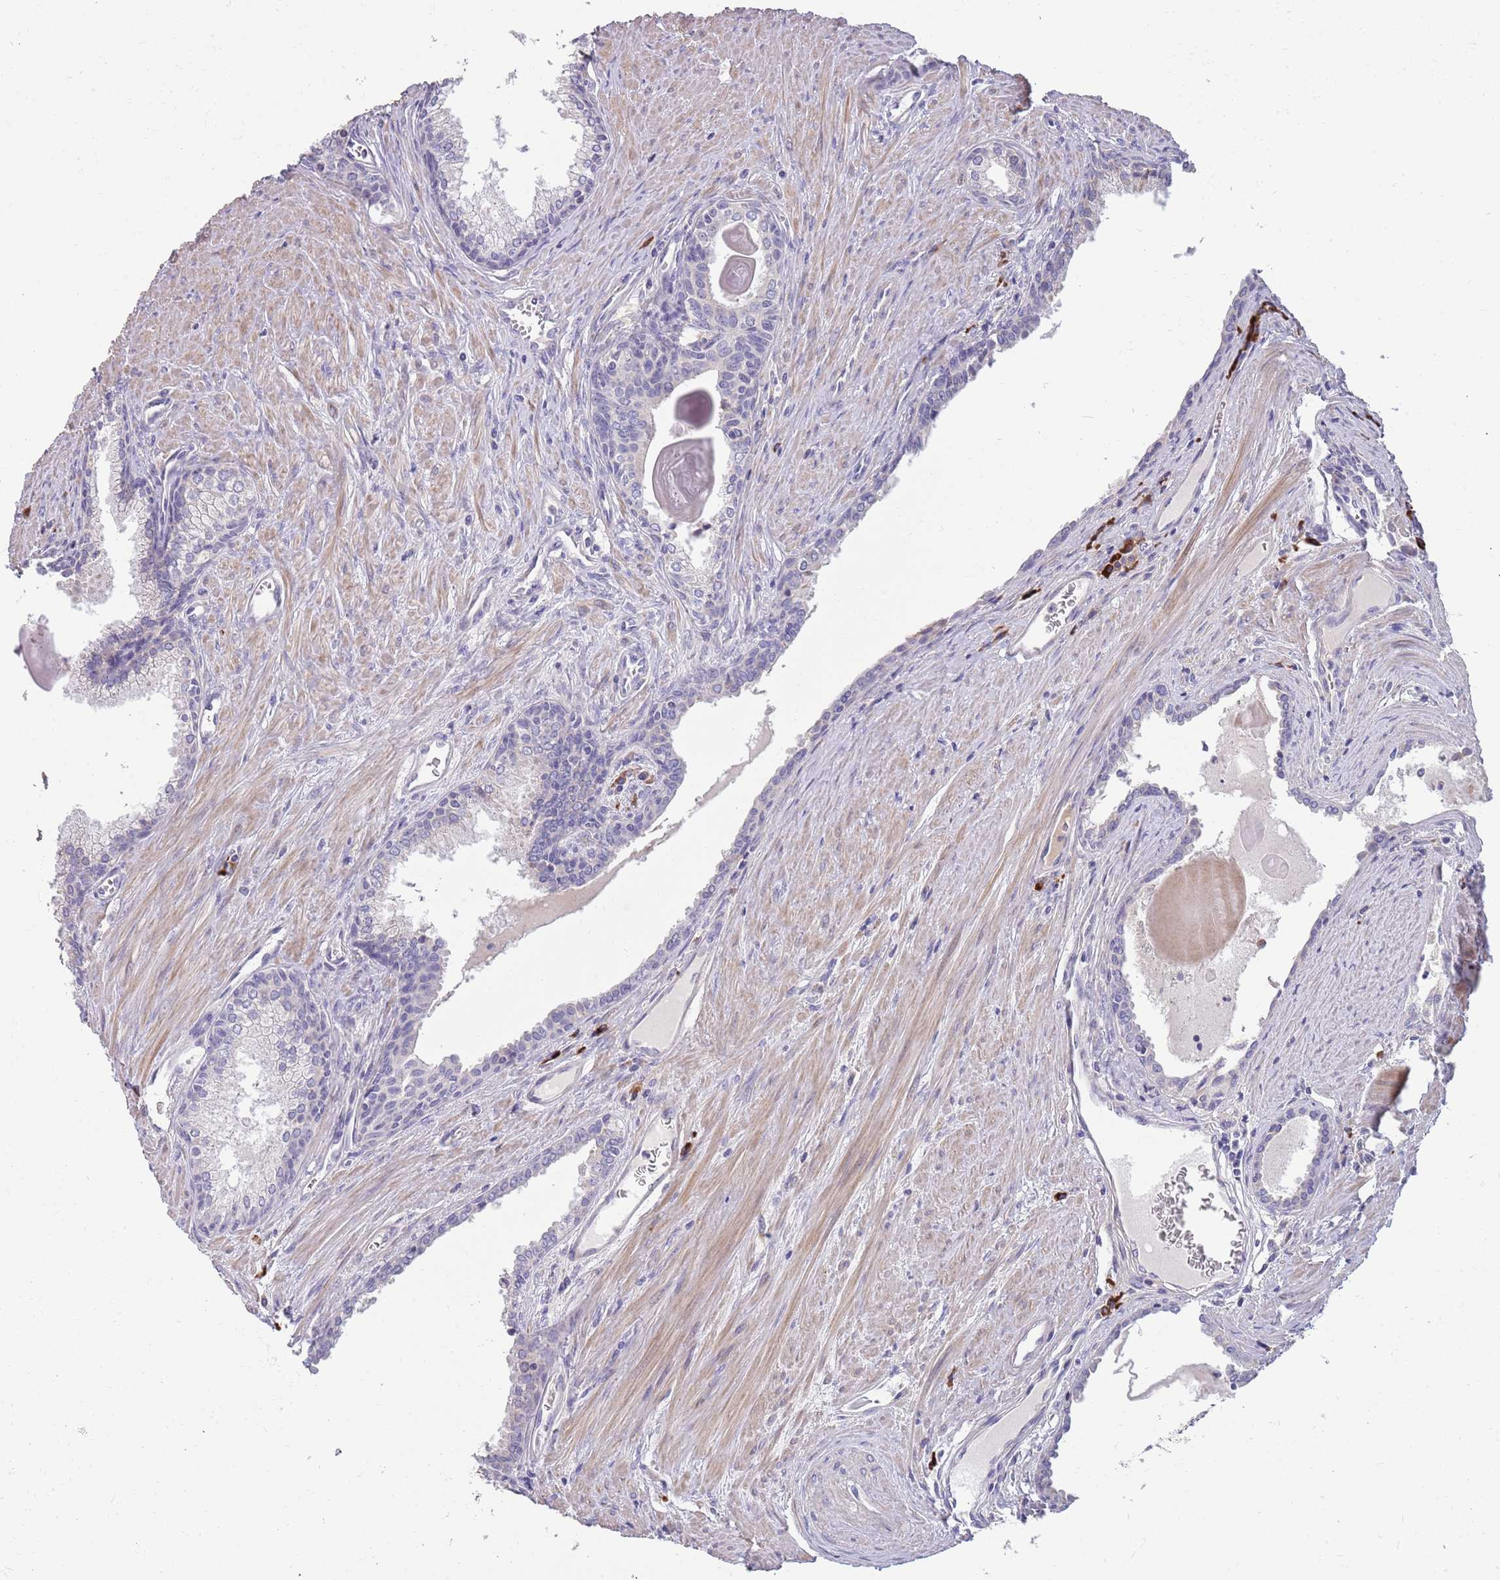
{"staining": {"intensity": "negative", "quantity": "none", "location": "none"}, "tissue": "prostate cancer", "cell_type": "Tumor cells", "image_type": "cancer", "snomed": [{"axis": "morphology", "description": "Adenocarcinoma, High grade"}, {"axis": "topography", "description": "Prostate"}], "caption": "High magnification brightfield microscopy of prostate cancer (adenocarcinoma (high-grade)) stained with DAB (brown) and counterstained with hematoxylin (blue): tumor cells show no significant staining. (DAB immunohistochemistry with hematoxylin counter stain).", "gene": "SUSD1", "patient": {"sex": "male", "age": 68}}